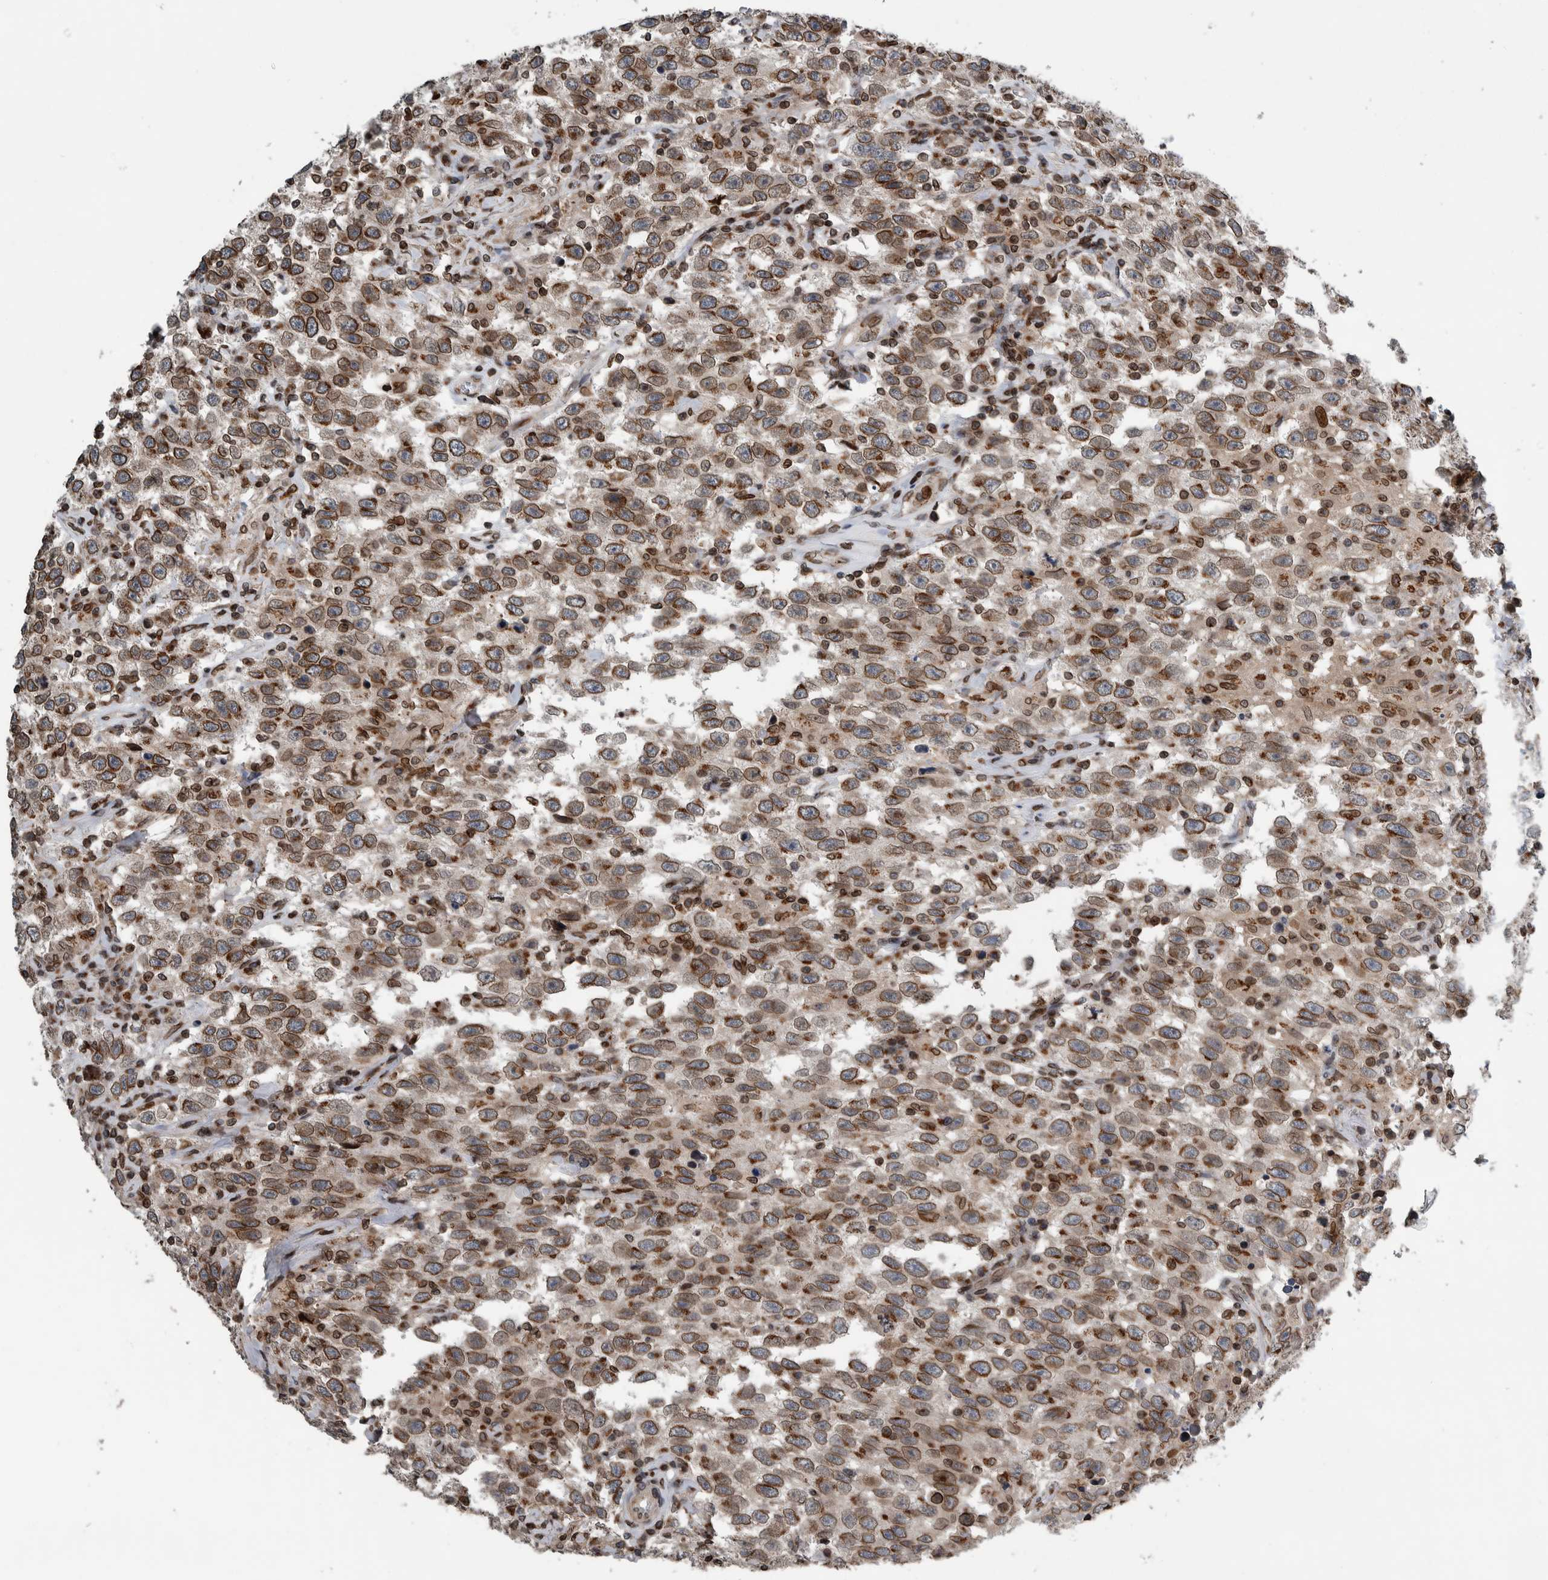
{"staining": {"intensity": "moderate", "quantity": ">75%", "location": "cytoplasmic/membranous,nuclear"}, "tissue": "testis cancer", "cell_type": "Tumor cells", "image_type": "cancer", "snomed": [{"axis": "morphology", "description": "Seminoma, NOS"}, {"axis": "topography", "description": "Testis"}], "caption": "Immunohistochemistry (IHC) of testis seminoma exhibits medium levels of moderate cytoplasmic/membranous and nuclear positivity in approximately >75% of tumor cells.", "gene": "FAM135B", "patient": {"sex": "male", "age": 41}}